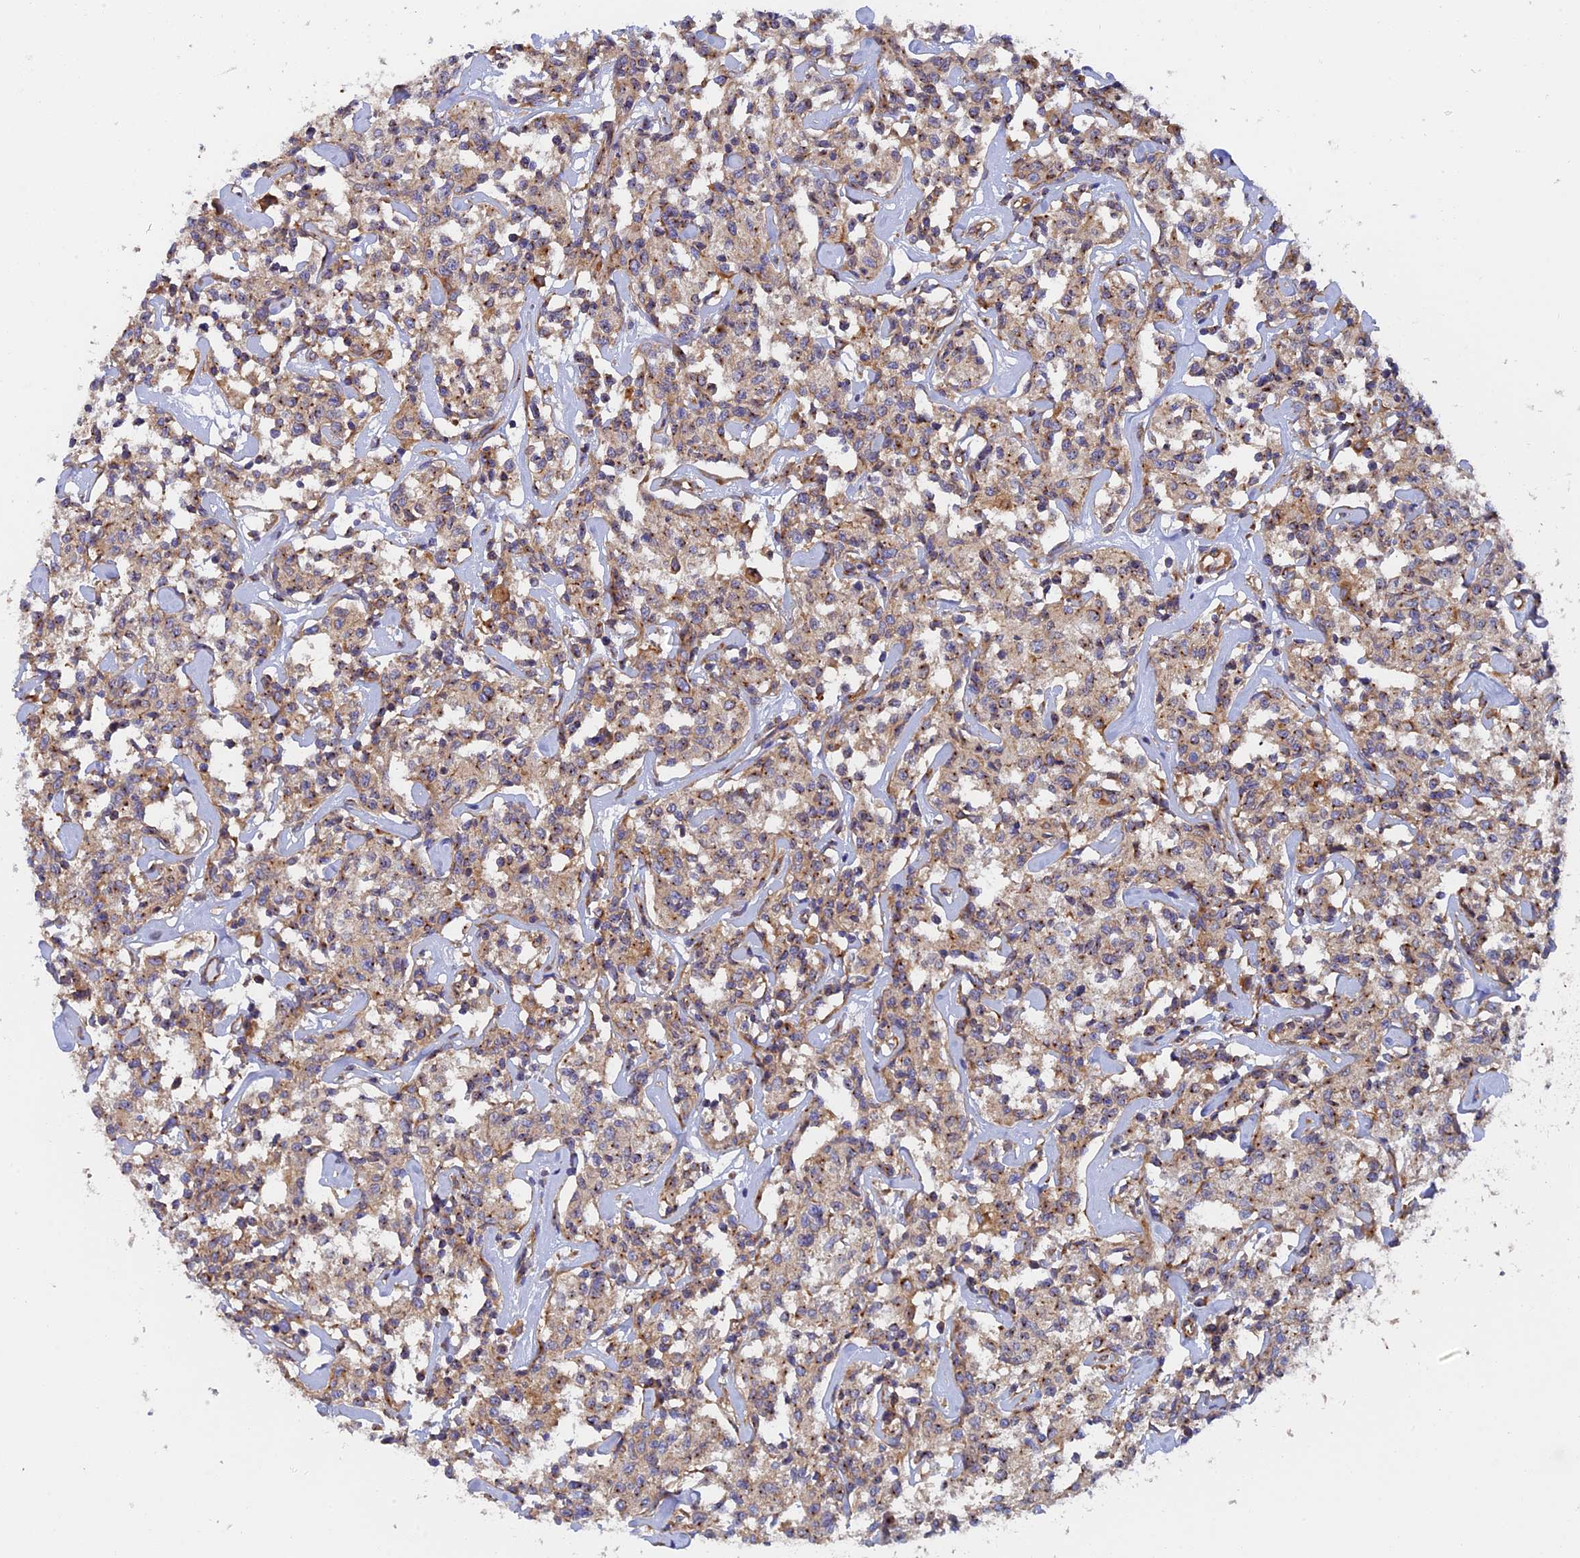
{"staining": {"intensity": "weak", "quantity": "25%-75%", "location": "cytoplasmic/membranous"}, "tissue": "lymphoma", "cell_type": "Tumor cells", "image_type": "cancer", "snomed": [{"axis": "morphology", "description": "Malignant lymphoma, non-Hodgkin's type, Low grade"}, {"axis": "topography", "description": "Small intestine"}], "caption": "Weak cytoplasmic/membranous protein staining is seen in approximately 25%-75% of tumor cells in lymphoma.", "gene": "DCTN2", "patient": {"sex": "female", "age": 59}}